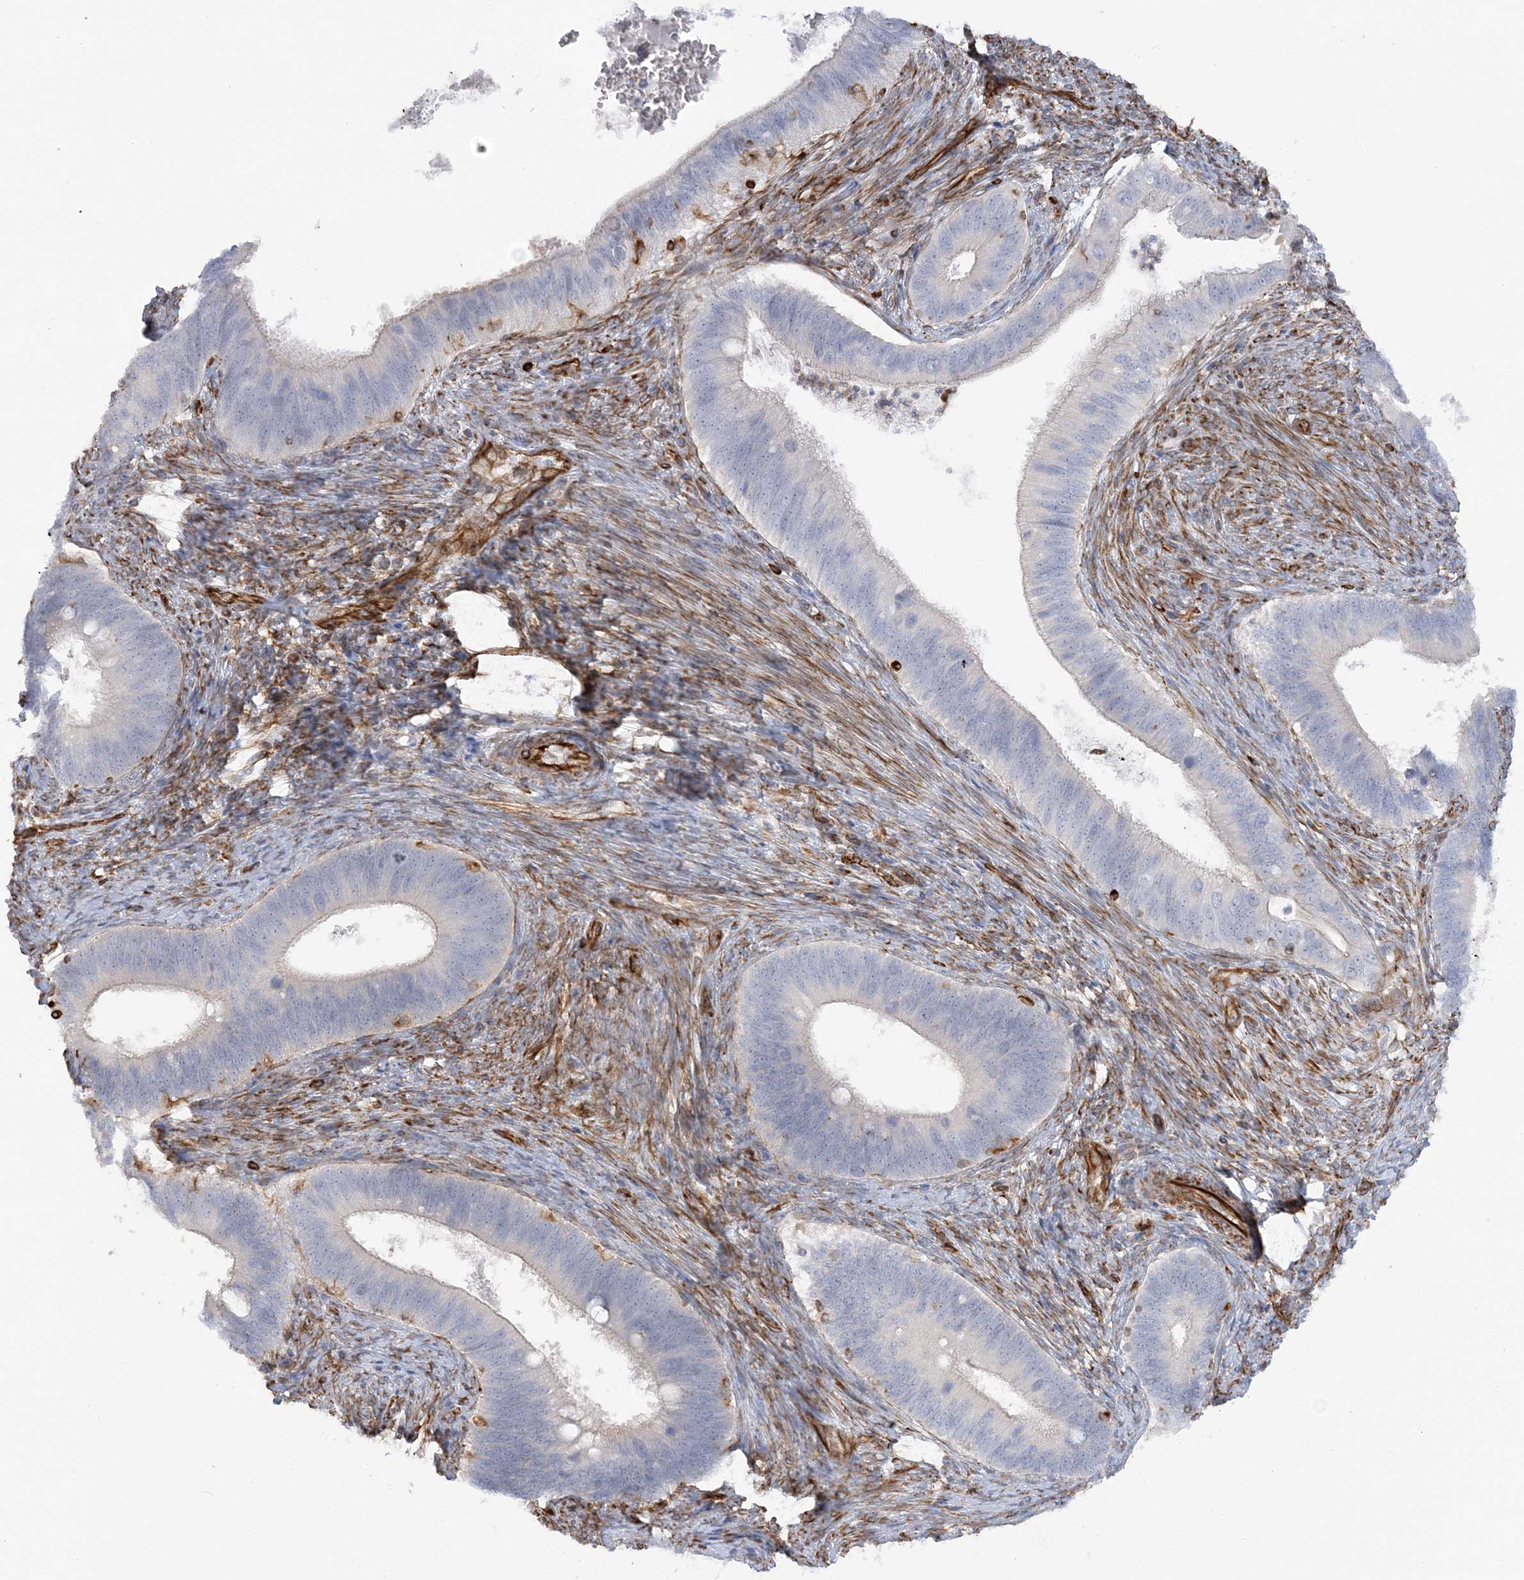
{"staining": {"intensity": "negative", "quantity": "none", "location": "none"}, "tissue": "cervical cancer", "cell_type": "Tumor cells", "image_type": "cancer", "snomed": [{"axis": "morphology", "description": "Adenocarcinoma, NOS"}, {"axis": "topography", "description": "Cervix"}], "caption": "Immunohistochemistry (IHC) of cervical cancer shows no positivity in tumor cells. (DAB (3,3'-diaminobenzidine) immunohistochemistry visualized using brightfield microscopy, high magnification).", "gene": "SCLT1", "patient": {"sex": "female", "age": 42}}